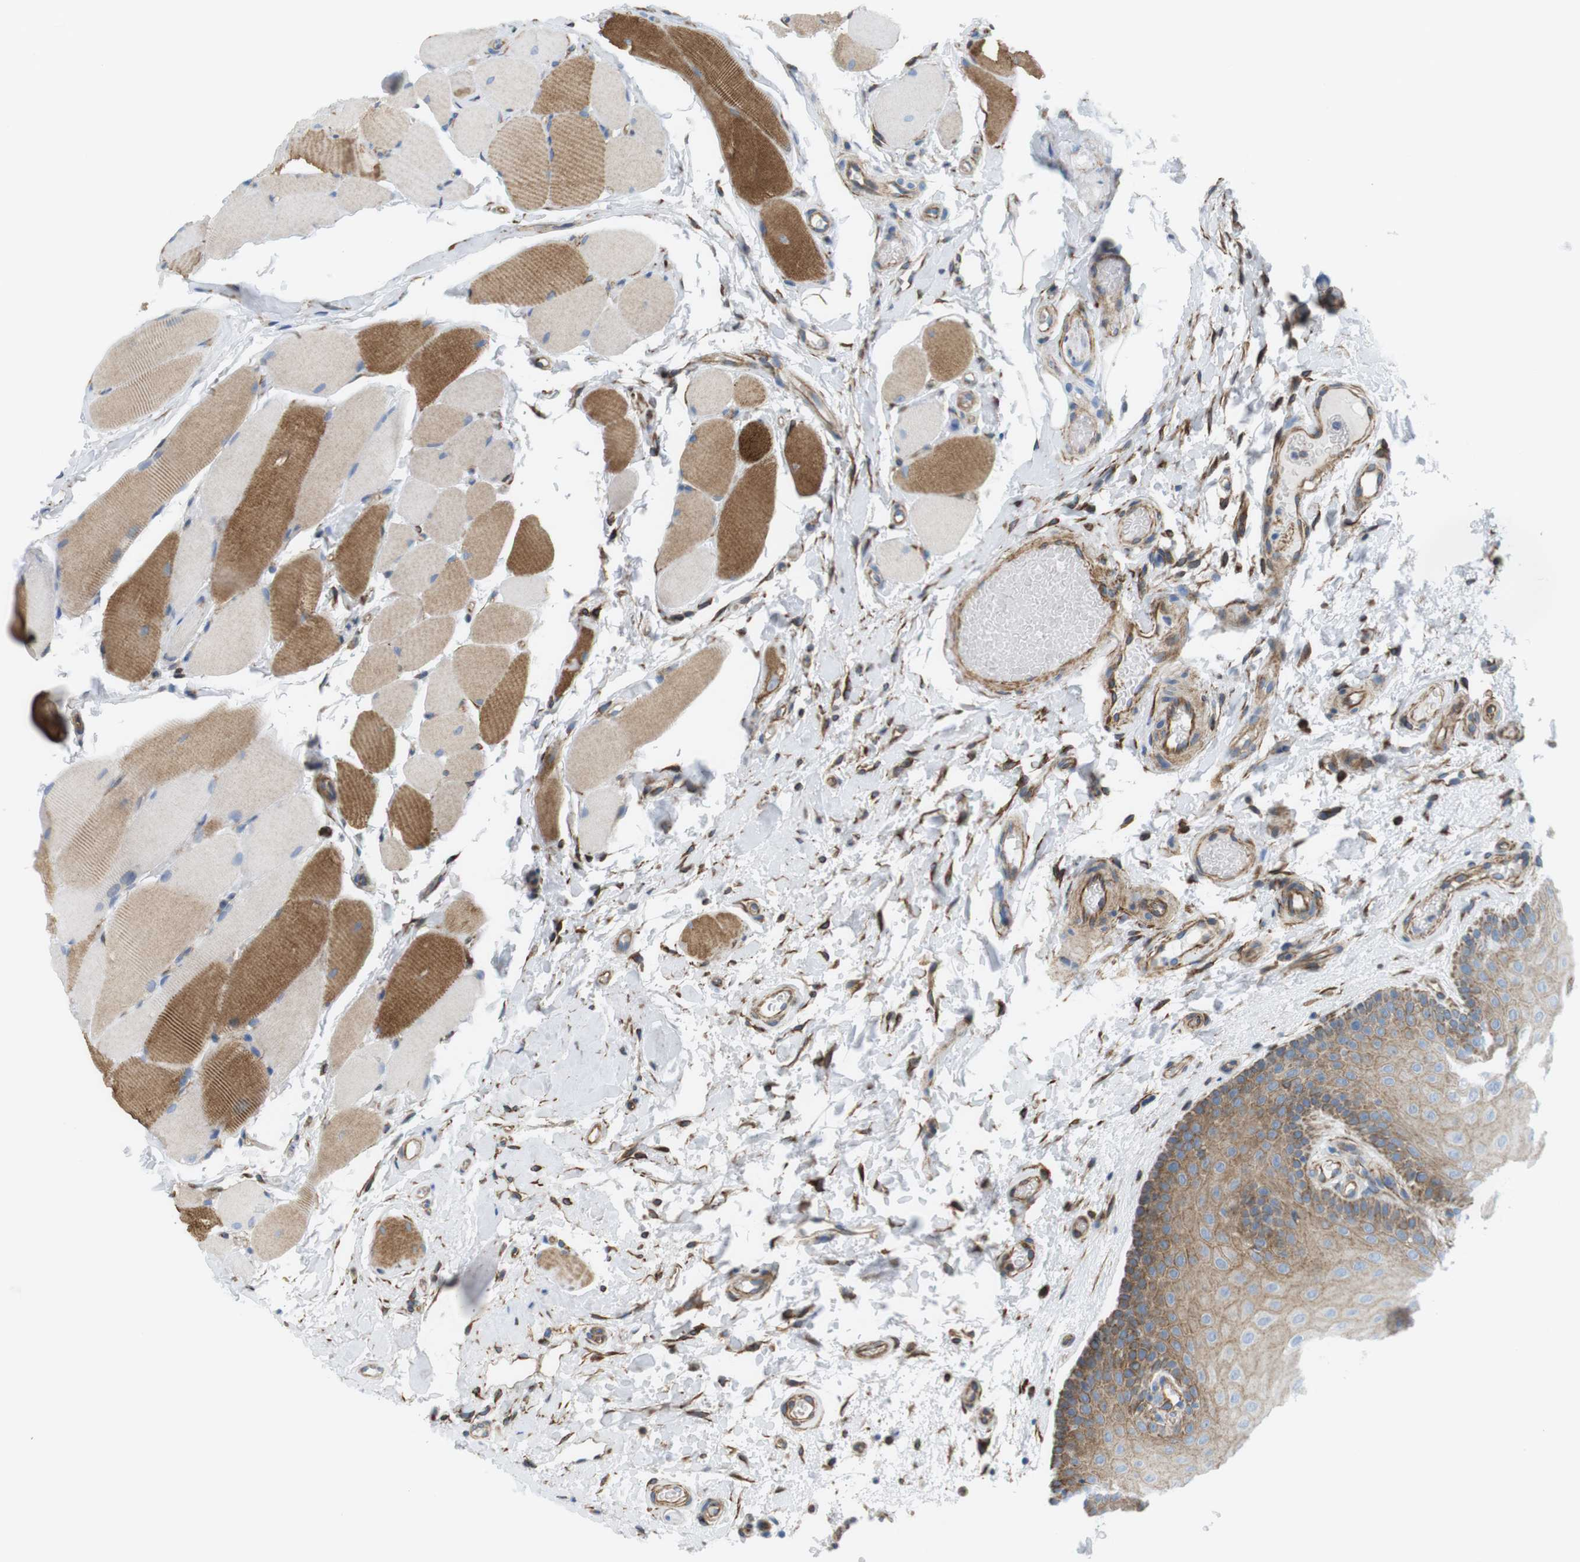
{"staining": {"intensity": "moderate", "quantity": ">75%", "location": "cytoplasmic/membranous"}, "tissue": "oral mucosa", "cell_type": "Squamous epithelial cells", "image_type": "normal", "snomed": [{"axis": "morphology", "description": "Normal tissue, NOS"}, {"axis": "topography", "description": "Skeletal muscle"}, {"axis": "topography", "description": "Oral tissue"}], "caption": "Immunohistochemistry of benign oral mucosa reveals medium levels of moderate cytoplasmic/membranous expression in about >75% of squamous epithelial cells. Nuclei are stained in blue.", "gene": "MYH9", "patient": {"sex": "male", "age": 58}}